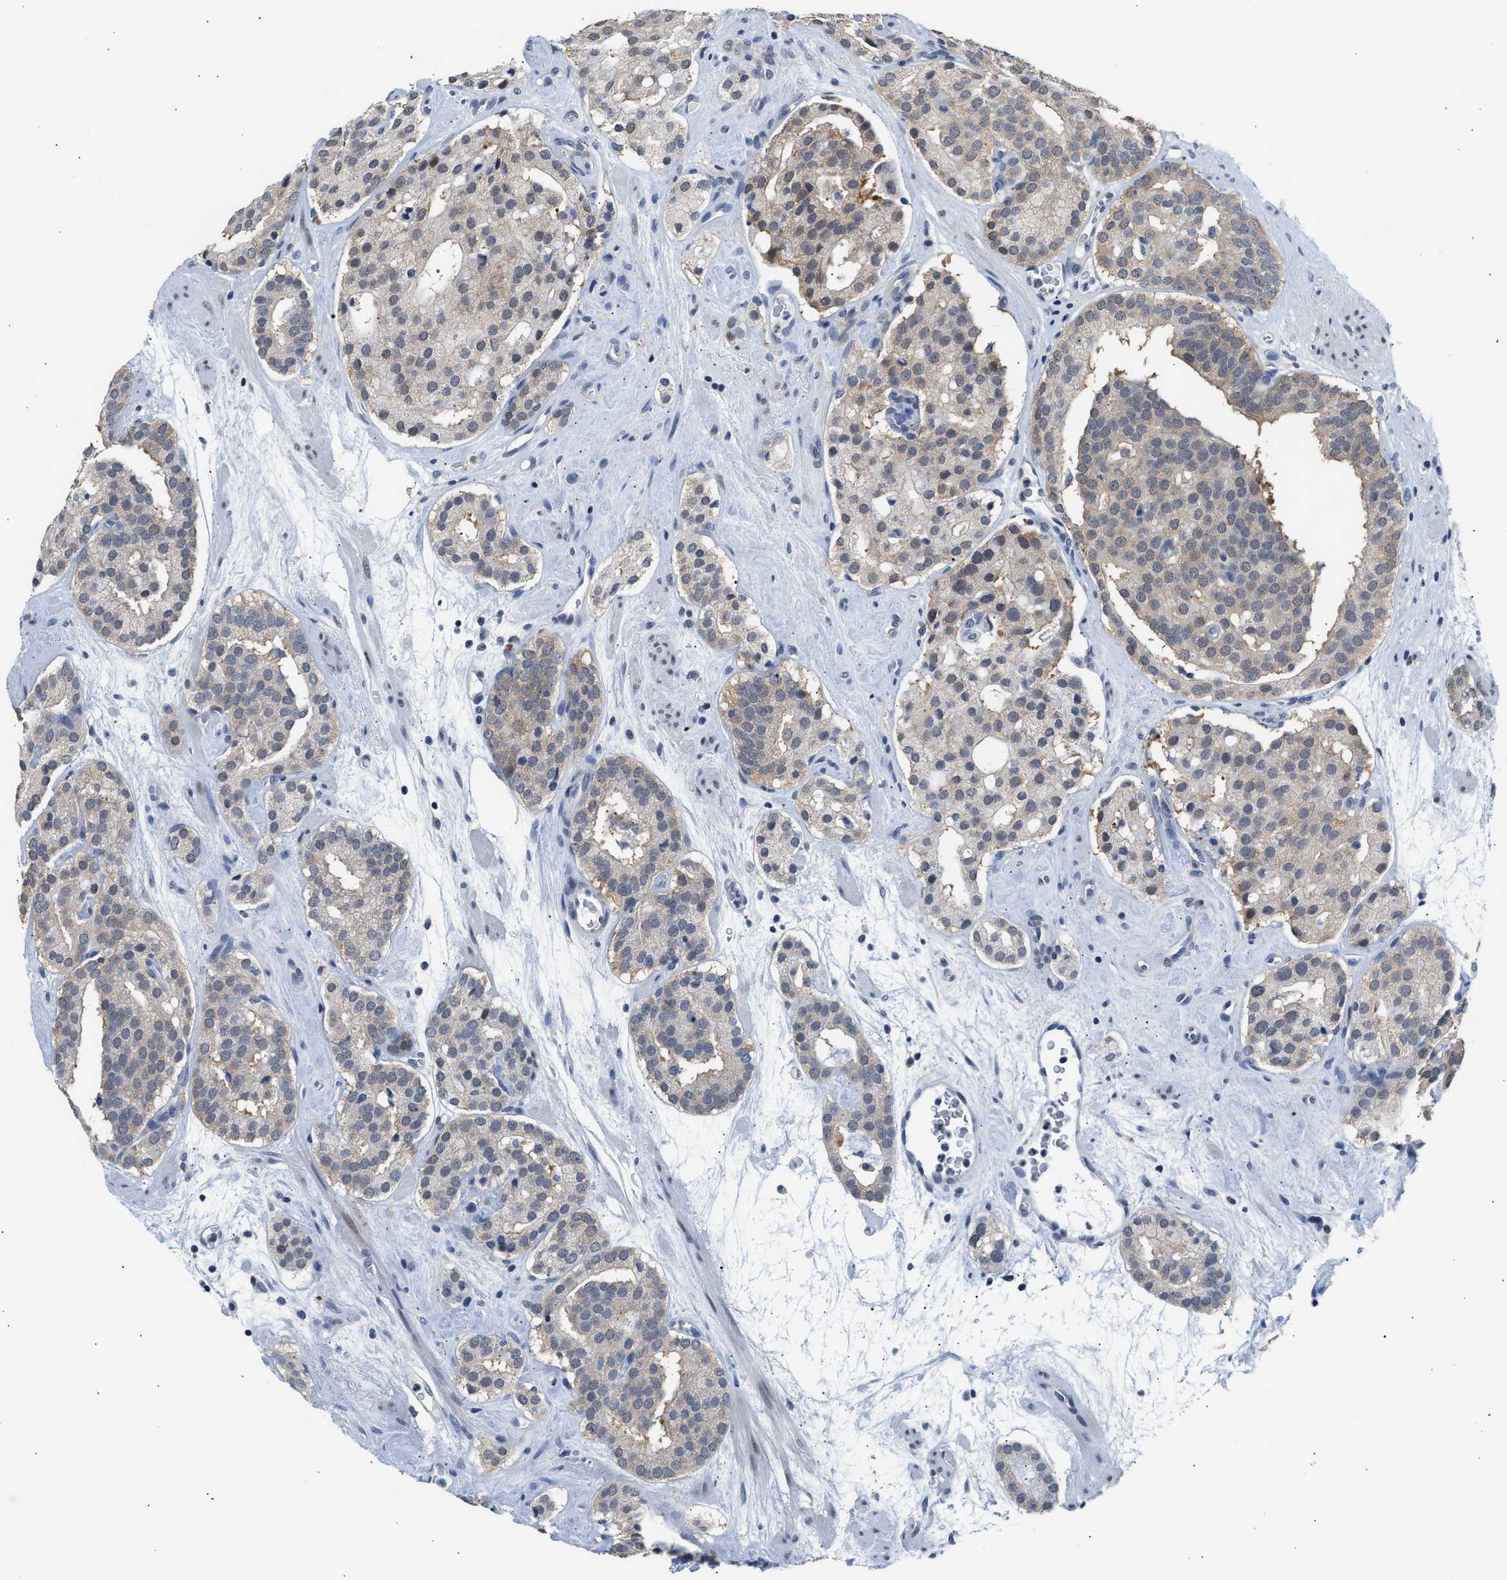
{"staining": {"intensity": "weak", "quantity": "<25%", "location": "cytoplasmic/membranous"}, "tissue": "prostate cancer", "cell_type": "Tumor cells", "image_type": "cancer", "snomed": [{"axis": "morphology", "description": "Adenocarcinoma, Low grade"}, {"axis": "topography", "description": "Prostate"}], "caption": "Prostate cancer (adenocarcinoma (low-grade)) was stained to show a protein in brown. There is no significant positivity in tumor cells.", "gene": "PPM1L", "patient": {"sex": "male", "age": 69}}